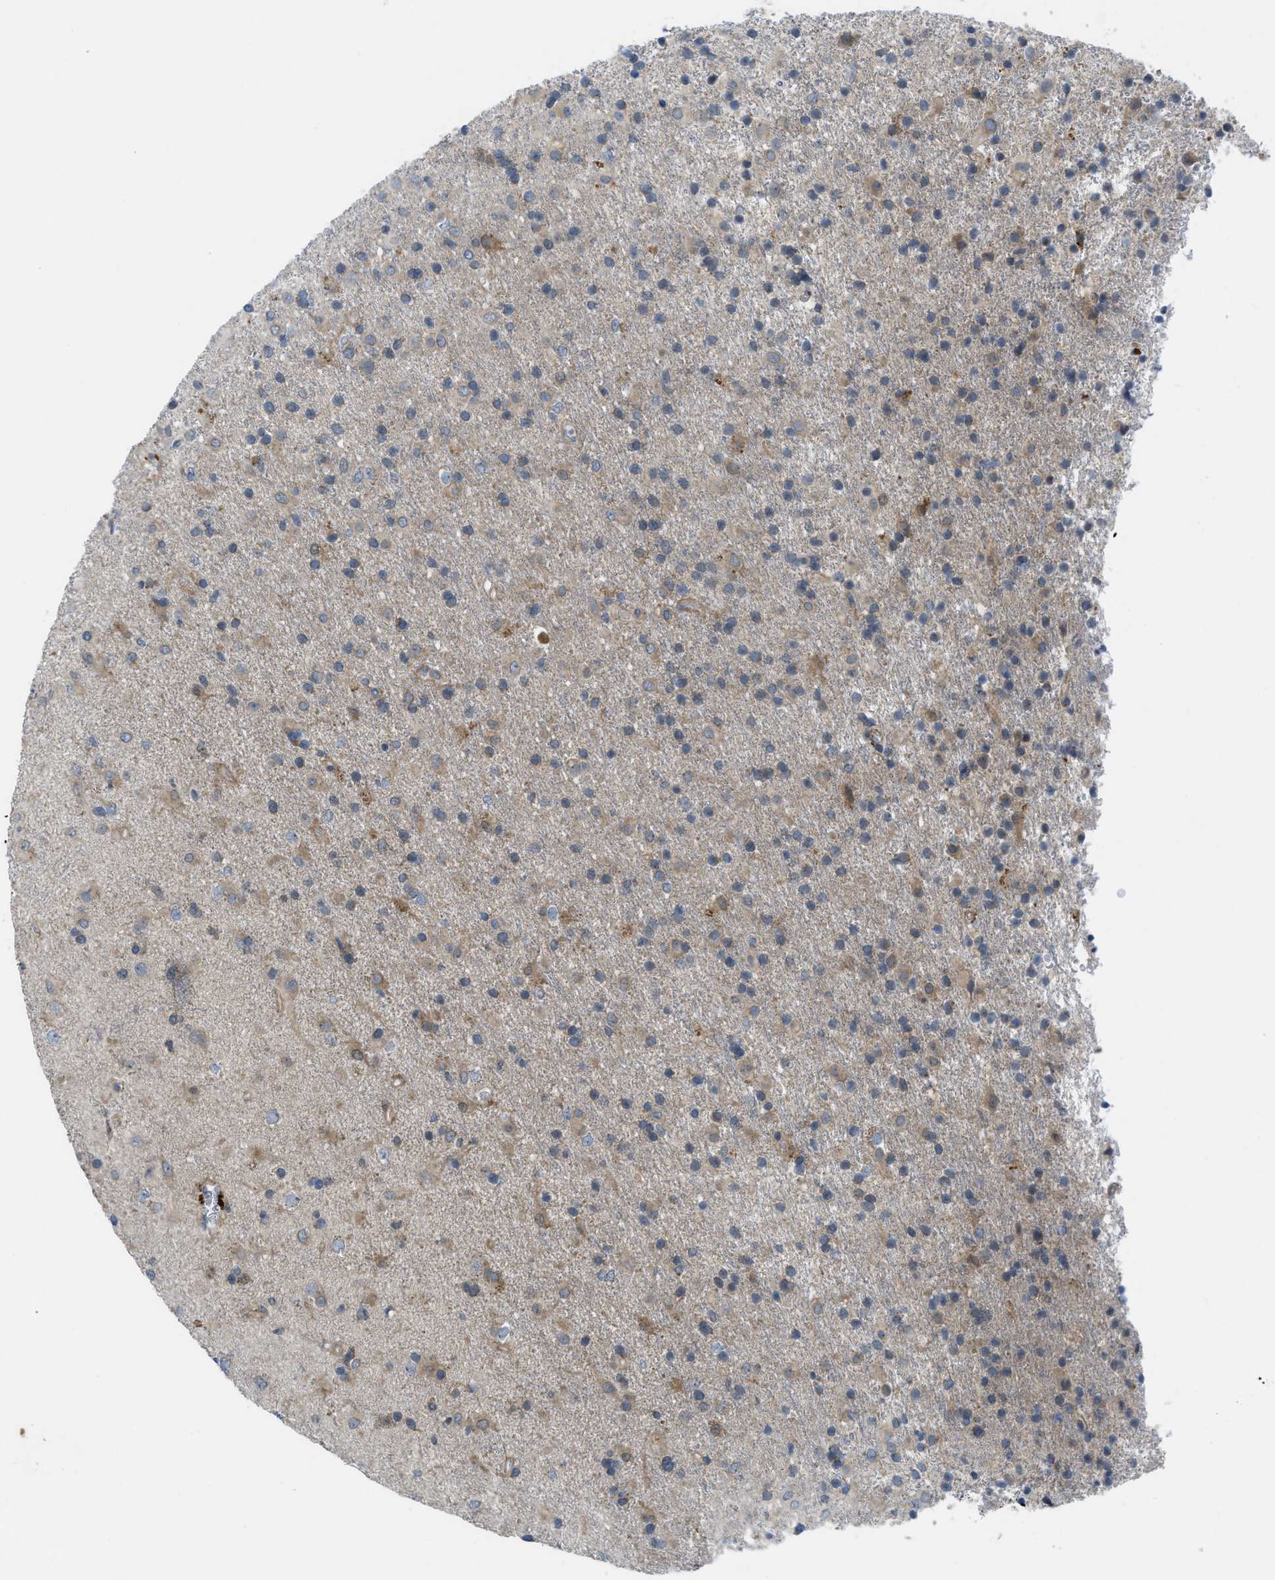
{"staining": {"intensity": "weak", "quantity": "25%-75%", "location": "cytoplasmic/membranous"}, "tissue": "glioma", "cell_type": "Tumor cells", "image_type": "cancer", "snomed": [{"axis": "morphology", "description": "Glioma, malignant, Low grade"}, {"axis": "topography", "description": "Brain"}], "caption": "Human glioma stained for a protein (brown) exhibits weak cytoplasmic/membranous positive staining in about 25%-75% of tumor cells.", "gene": "BAZ2B", "patient": {"sex": "male", "age": 65}}